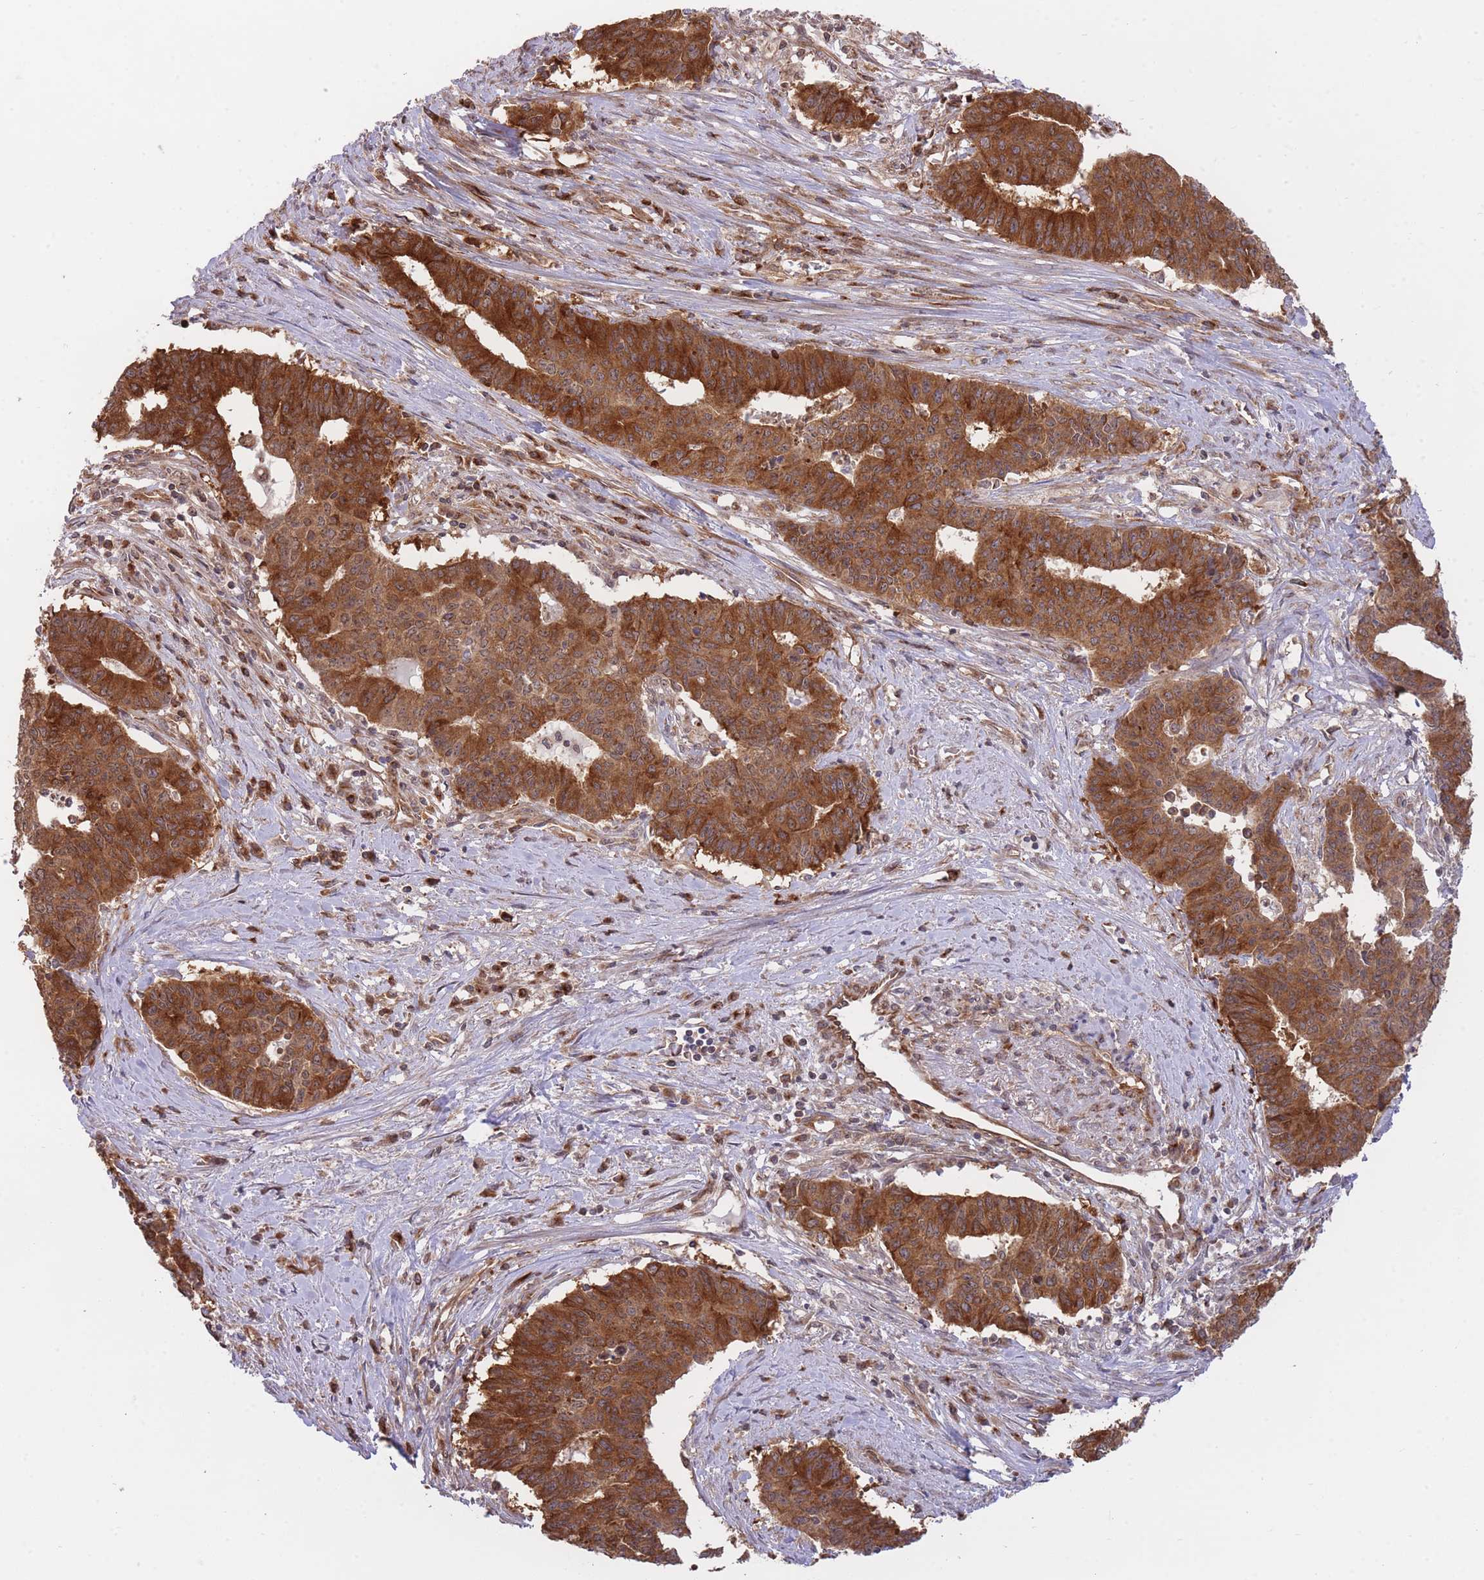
{"staining": {"intensity": "strong", "quantity": ">75%", "location": "cytoplasmic/membranous"}, "tissue": "endometrial cancer", "cell_type": "Tumor cells", "image_type": "cancer", "snomed": [{"axis": "morphology", "description": "Adenocarcinoma, NOS"}, {"axis": "topography", "description": "Endometrium"}], "caption": "Tumor cells reveal strong cytoplasmic/membranous staining in about >75% of cells in endometrial cancer.", "gene": "EXOSC8", "patient": {"sex": "female", "age": 59}}